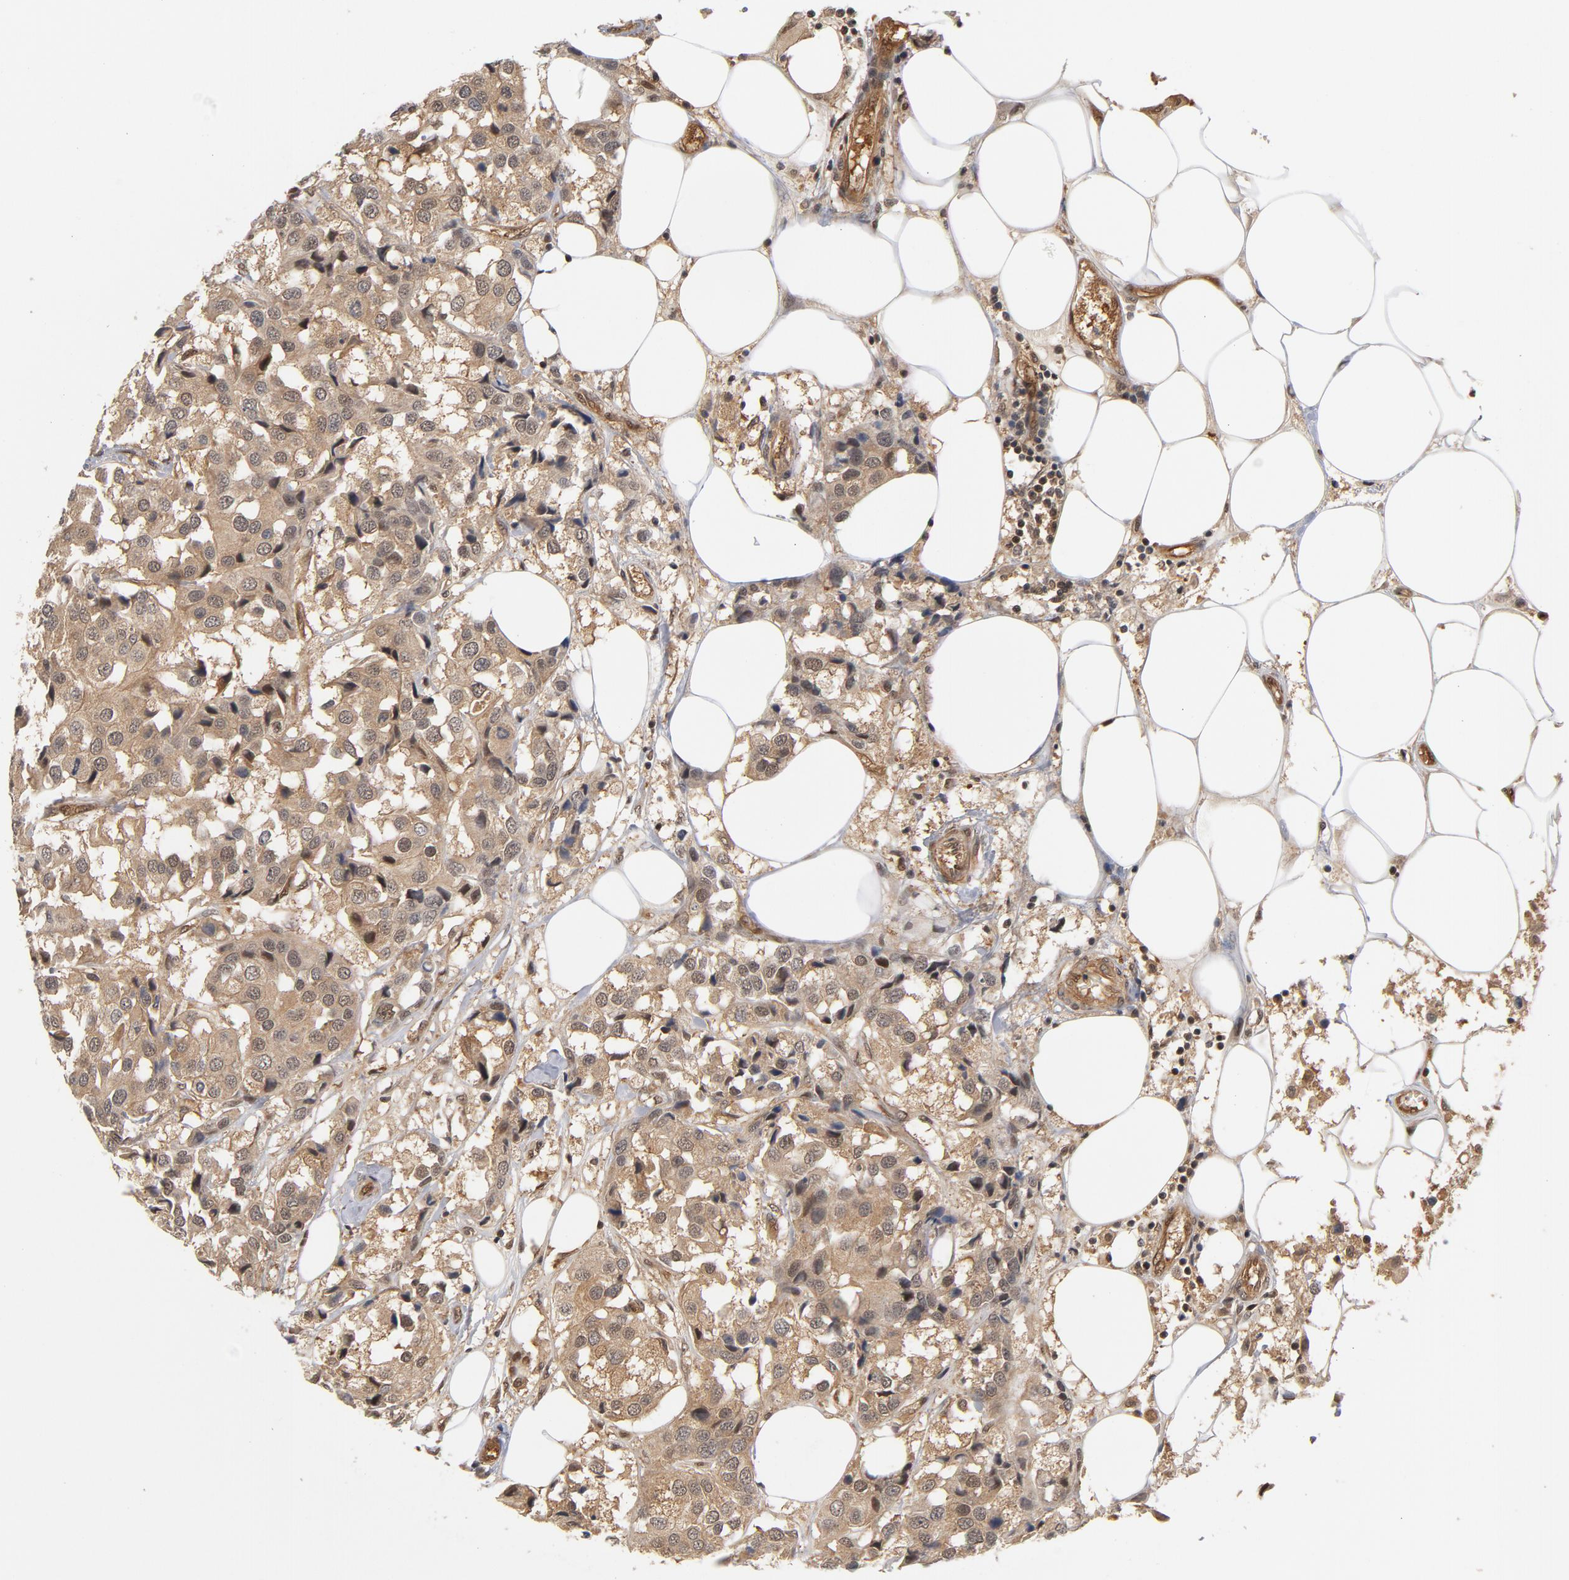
{"staining": {"intensity": "moderate", "quantity": ">75%", "location": "cytoplasmic/membranous"}, "tissue": "breast cancer", "cell_type": "Tumor cells", "image_type": "cancer", "snomed": [{"axis": "morphology", "description": "Duct carcinoma"}, {"axis": "topography", "description": "Breast"}], "caption": "Immunohistochemical staining of human infiltrating ductal carcinoma (breast) demonstrates moderate cytoplasmic/membranous protein positivity in approximately >75% of tumor cells.", "gene": "CDC37", "patient": {"sex": "female", "age": 80}}